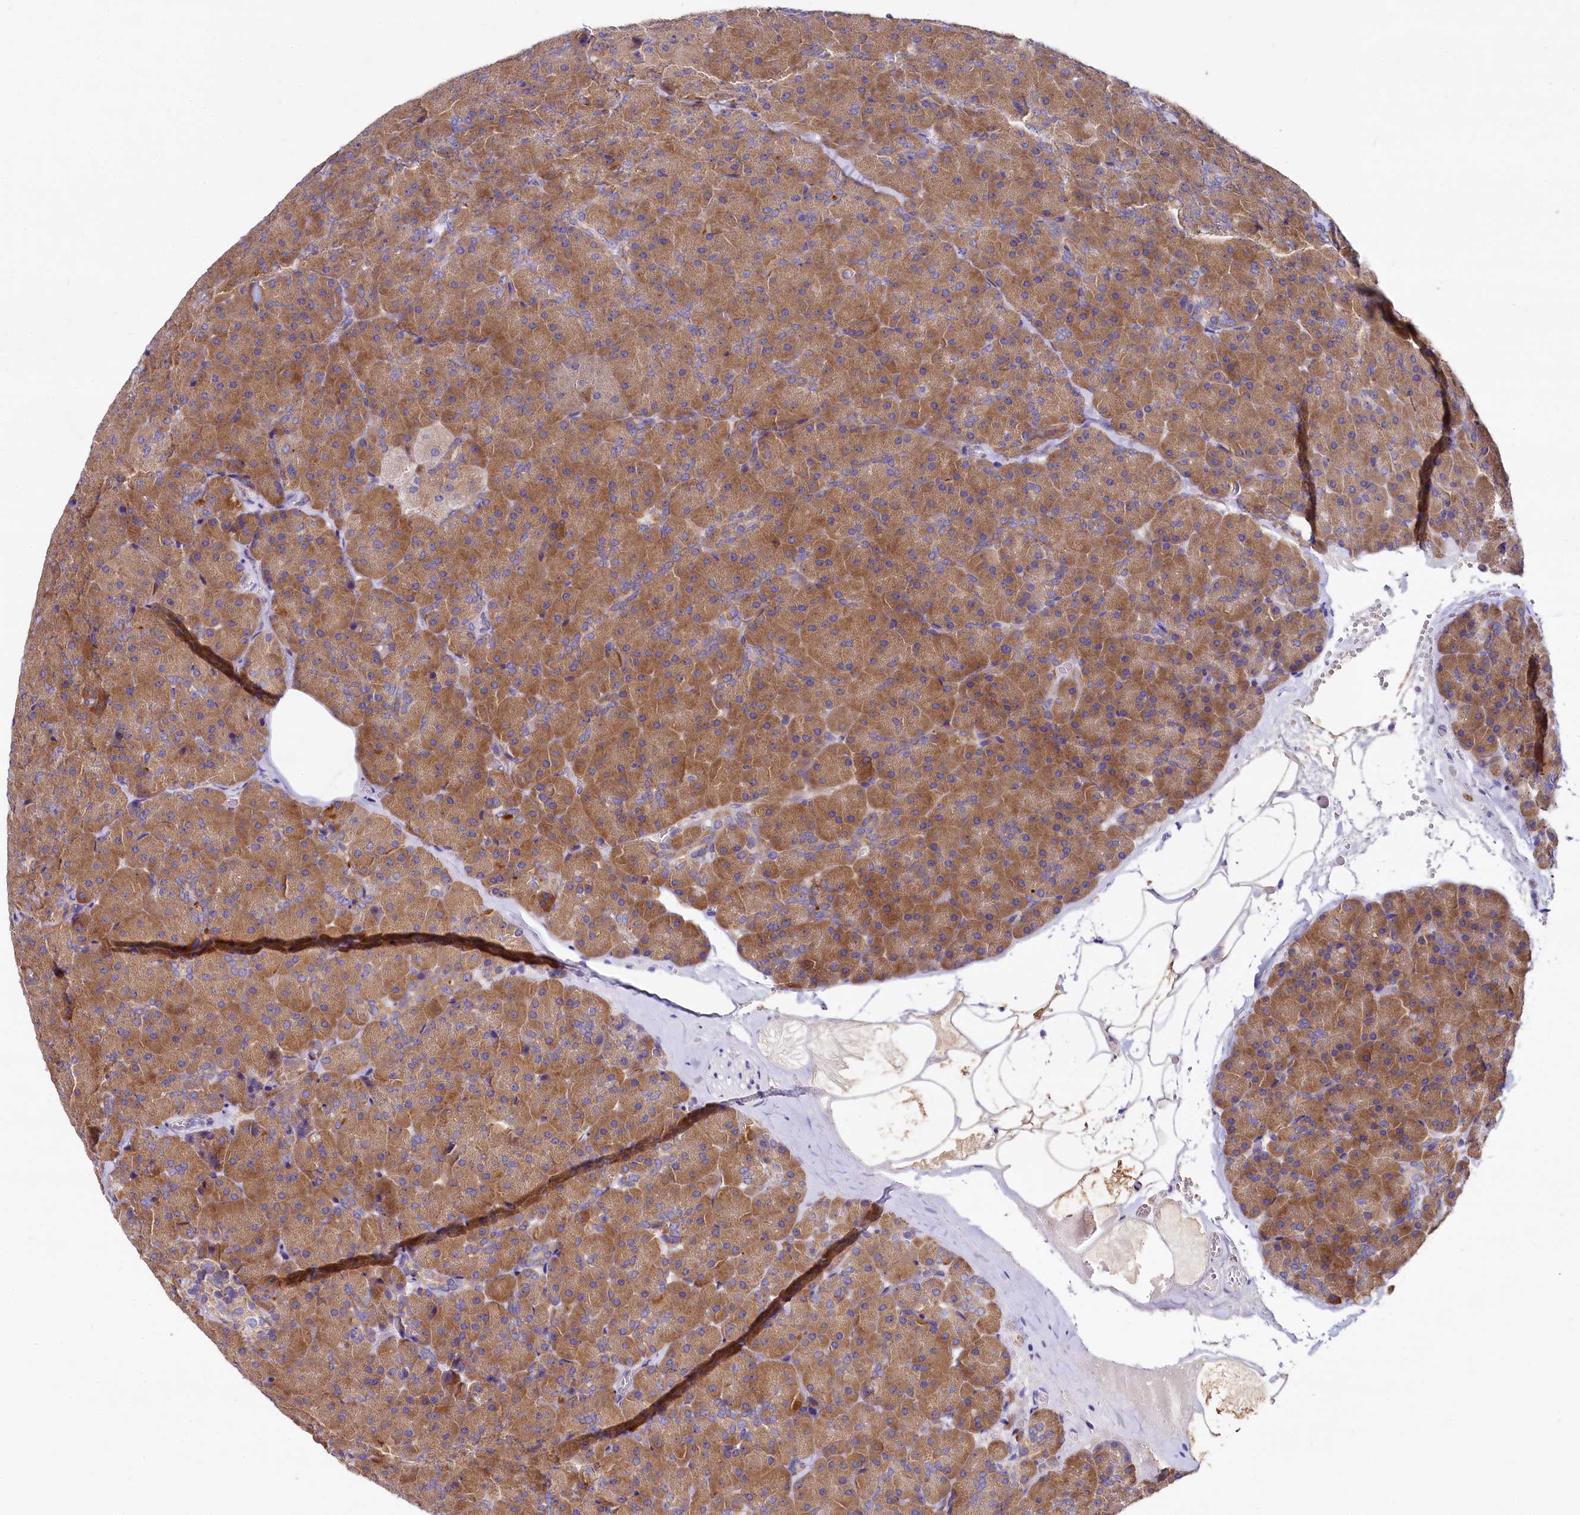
{"staining": {"intensity": "moderate", "quantity": ">75%", "location": "cytoplasmic/membranous"}, "tissue": "pancreas", "cell_type": "Exocrine glandular cells", "image_type": "normal", "snomed": [{"axis": "morphology", "description": "Normal tissue, NOS"}, {"axis": "topography", "description": "Pancreas"}], "caption": "A photomicrograph showing moderate cytoplasmic/membranous expression in approximately >75% of exocrine glandular cells in unremarkable pancreas, as visualized by brown immunohistochemical staining.", "gene": "QARS1", "patient": {"sex": "male", "age": 36}}